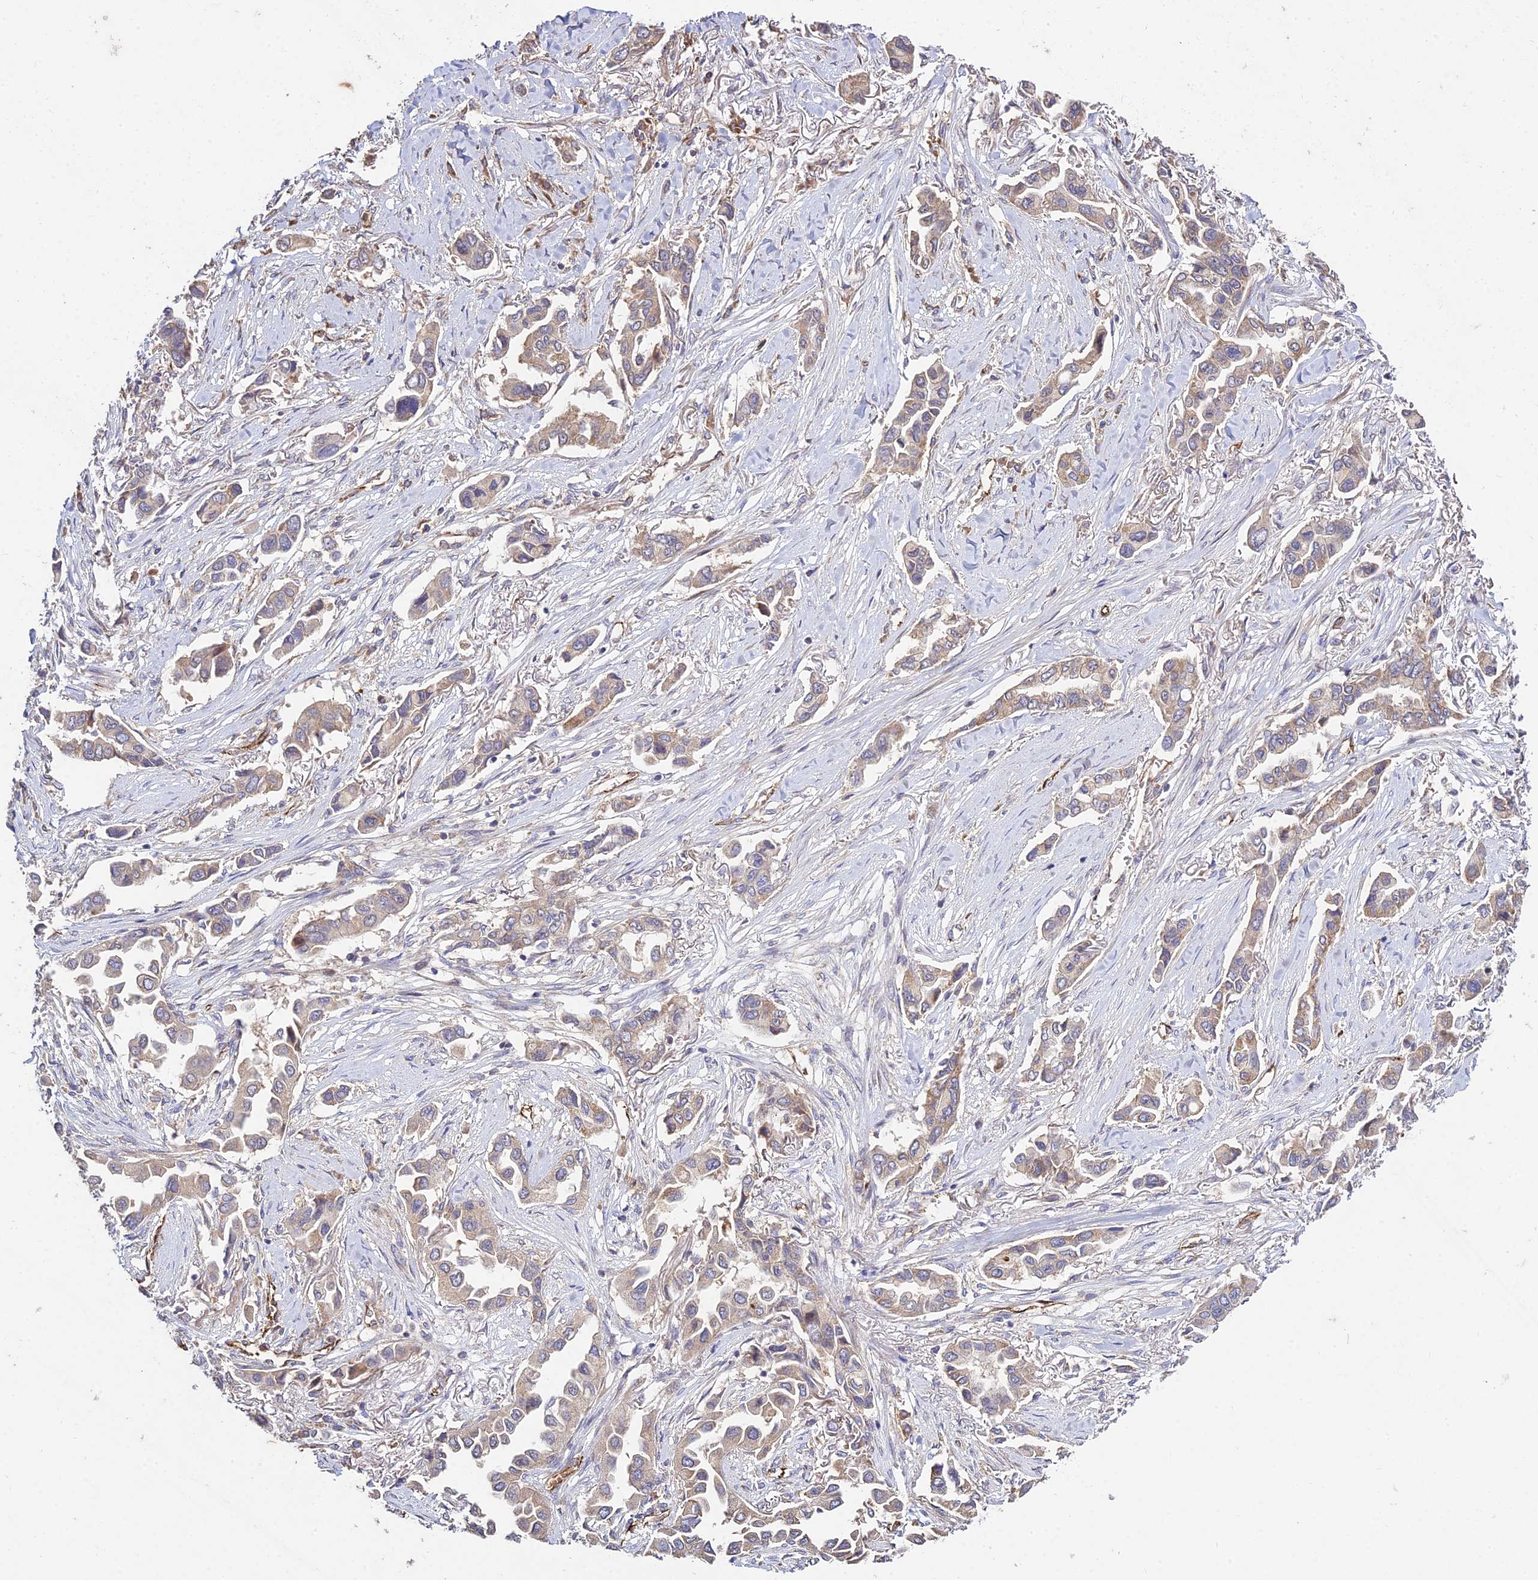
{"staining": {"intensity": "weak", "quantity": "25%-75%", "location": "cytoplasmic/membranous"}, "tissue": "lung cancer", "cell_type": "Tumor cells", "image_type": "cancer", "snomed": [{"axis": "morphology", "description": "Adenocarcinoma, NOS"}, {"axis": "topography", "description": "Lung"}], "caption": "Lung cancer (adenocarcinoma) was stained to show a protein in brown. There is low levels of weak cytoplasmic/membranous positivity in about 25%-75% of tumor cells.", "gene": "GRTP1", "patient": {"sex": "female", "age": 76}}